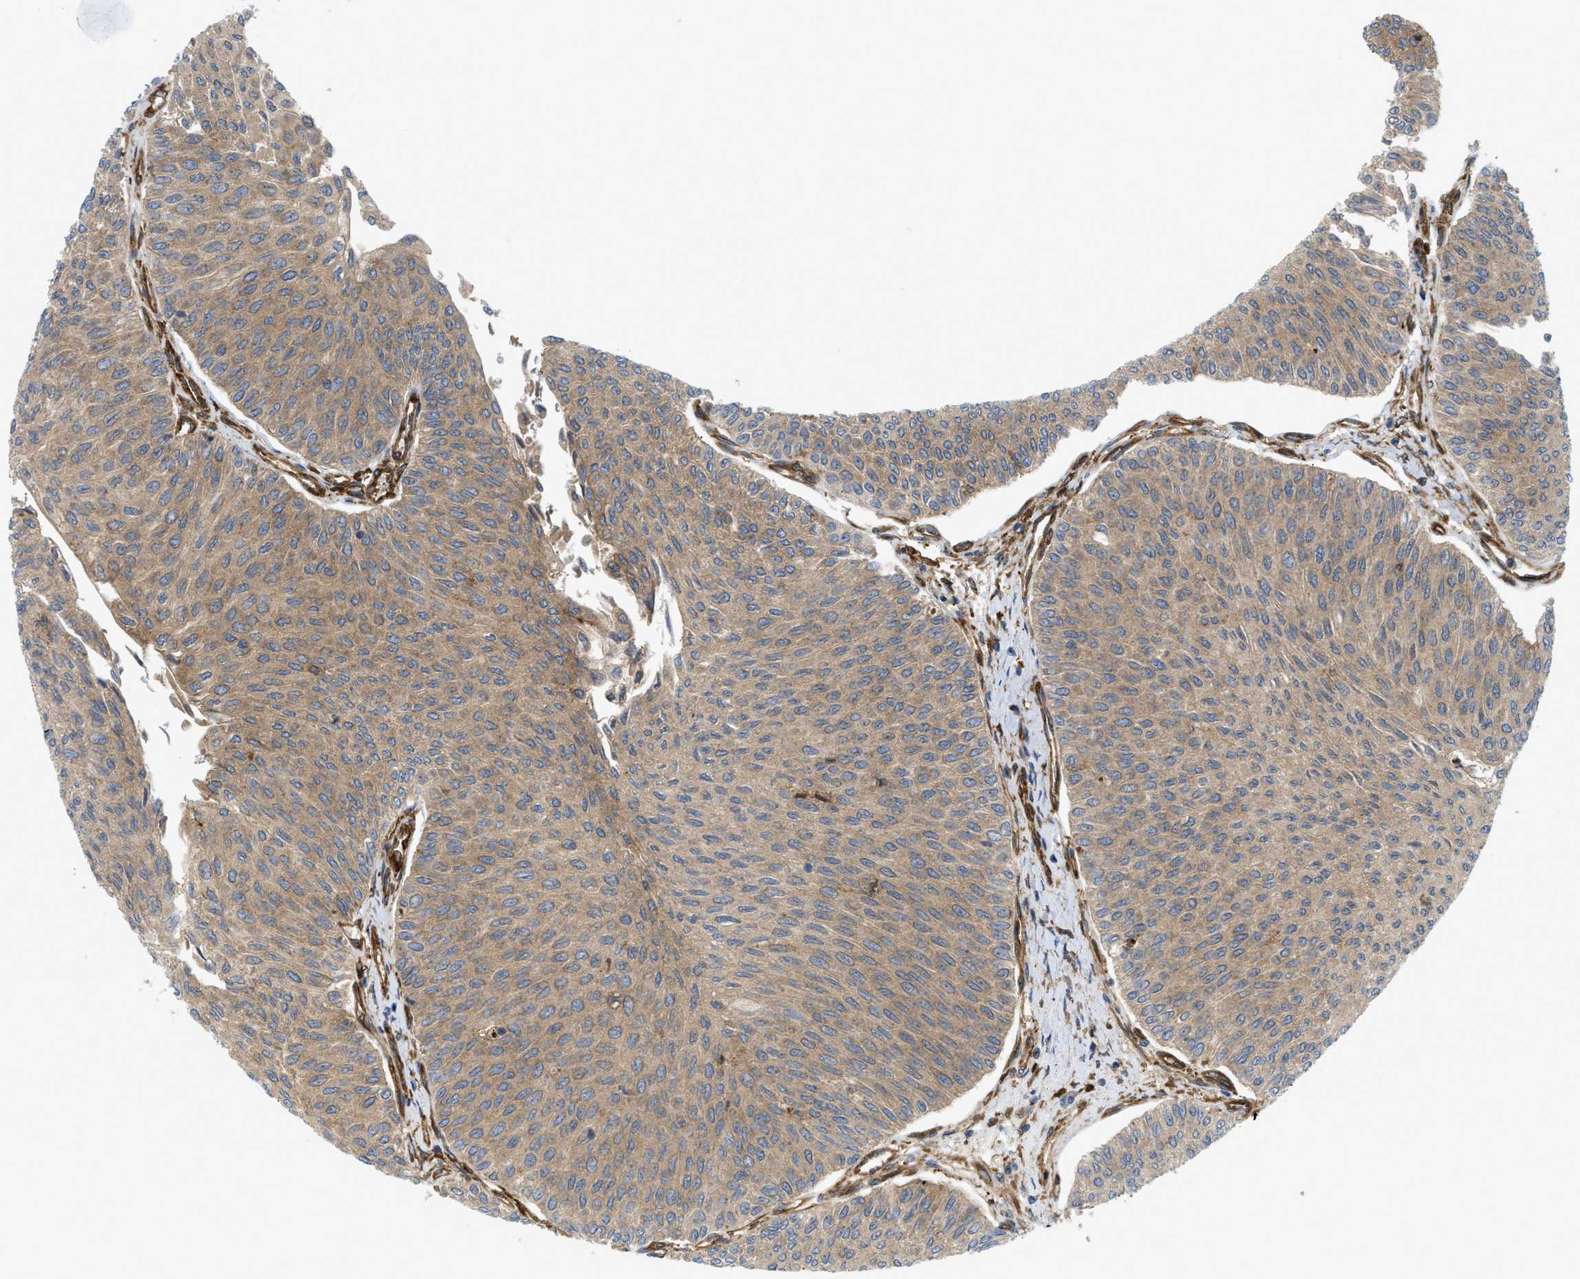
{"staining": {"intensity": "moderate", "quantity": ">75%", "location": "cytoplasmic/membranous"}, "tissue": "urothelial cancer", "cell_type": "Tumor cells", "image_type": "cancer", "snomed": [{"axis": "morphology", "description": "Urothelial carcinoma, Low grade"}, {"axis": "topography", "description": "Urinary bladder"}], "caption": "Immunohistochemistry (IHC) of human urothelial carcinoma (low-grade) exhibits medium levels of moderate cytoplasmic/membranous positivity in approximately >75% of tumor cells.", "gene": "PICALM", "patient": {"sex": "male", "age": 78}}